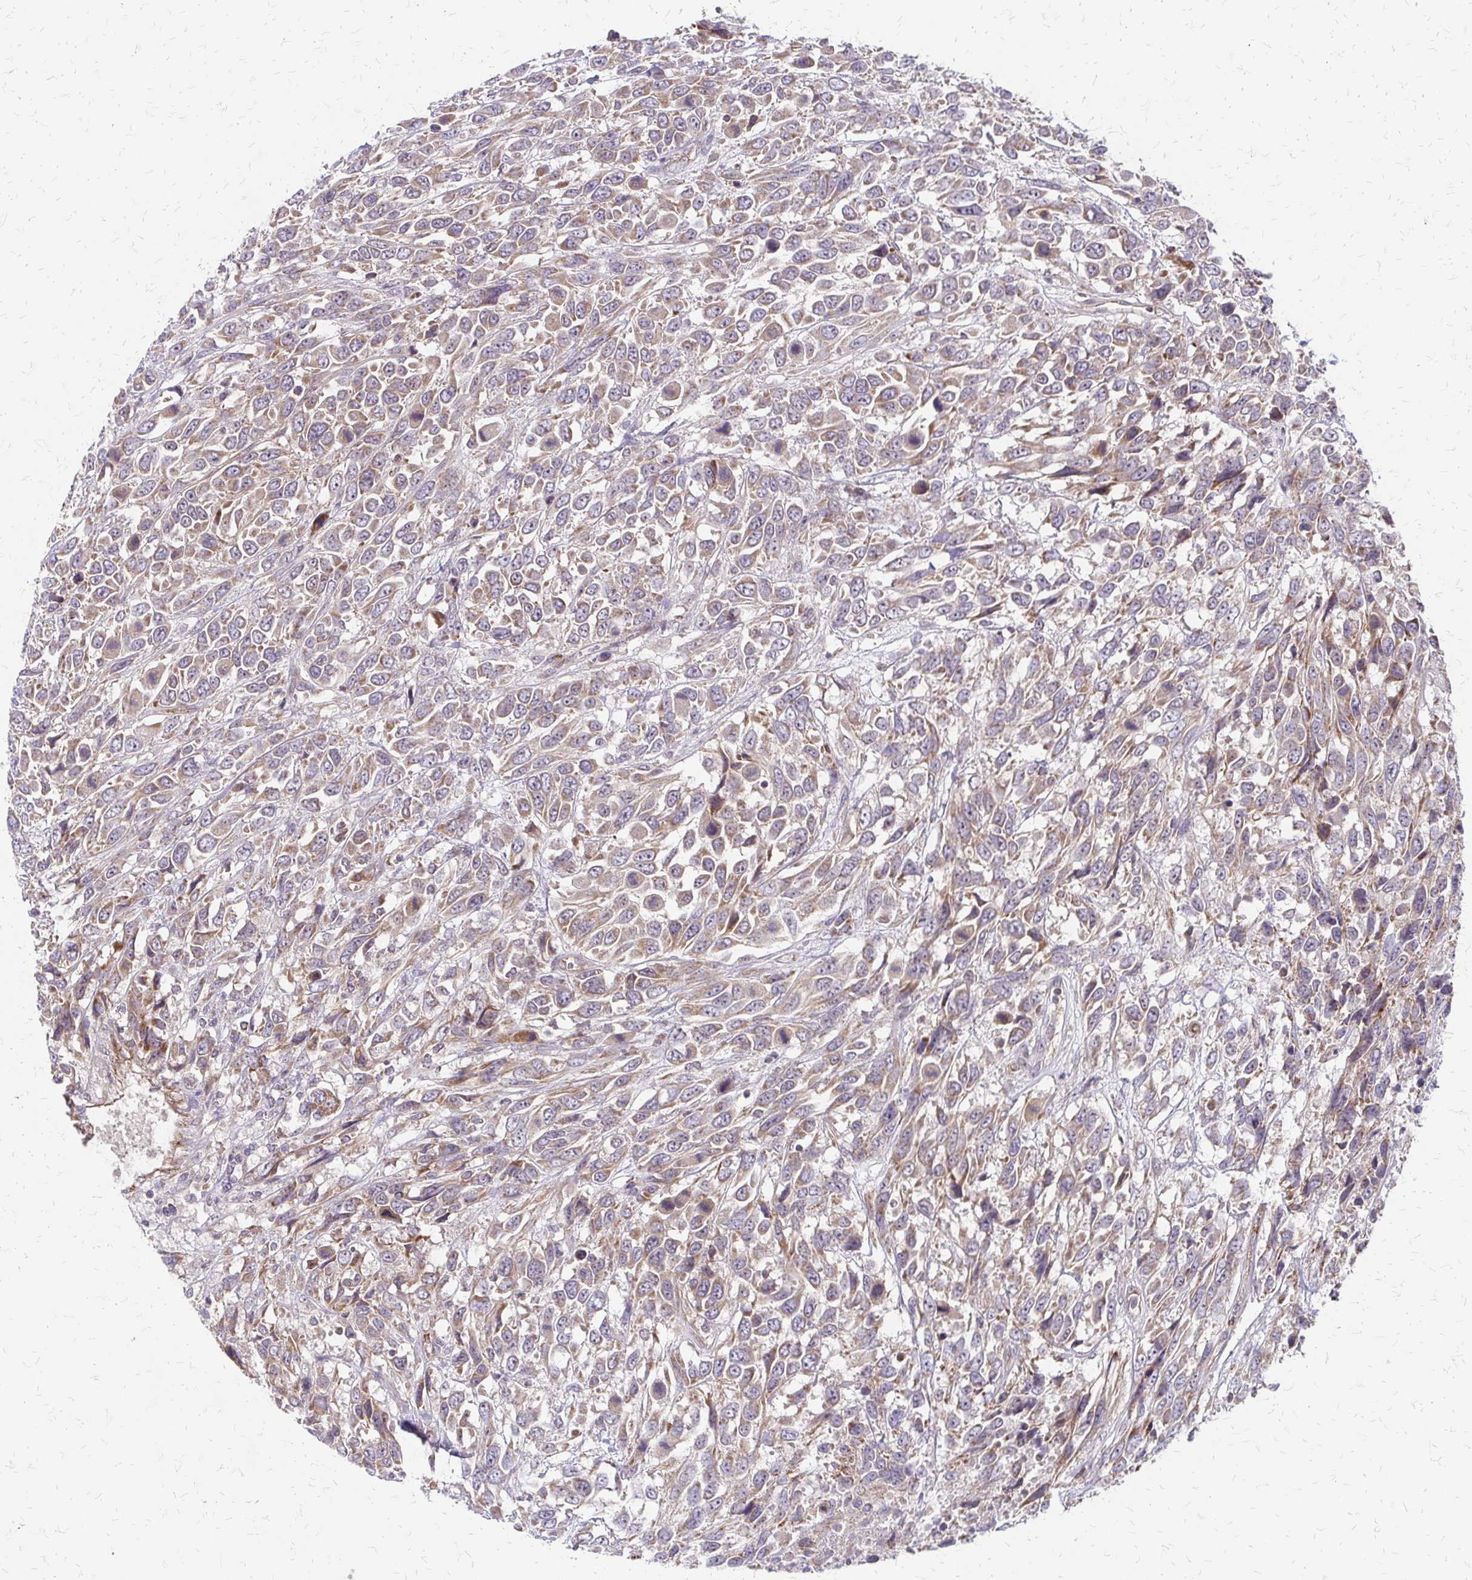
{"staining": {"intensity": "weak", "quantity": ">75%", "location": "cytoplasmic/membranous"}, "tissue": "urothelial cancer", "cell_type": "Tumor cells", "image_type": "cancer", "snomed": [{"axis": "morphology", "description": "Urothelial carcinoma, High grade"}, {"axis": "topography", "description": "Urinary bladder"}], "caption": "DAB immunohistochemical staining of high-grade urothelial carcinoma shows weak cytoplasmic/membranous protein staining in approximately >75% of tumor cells.", "gene": "ZNF383", "patient": {"sex": "female", "age": 70}}